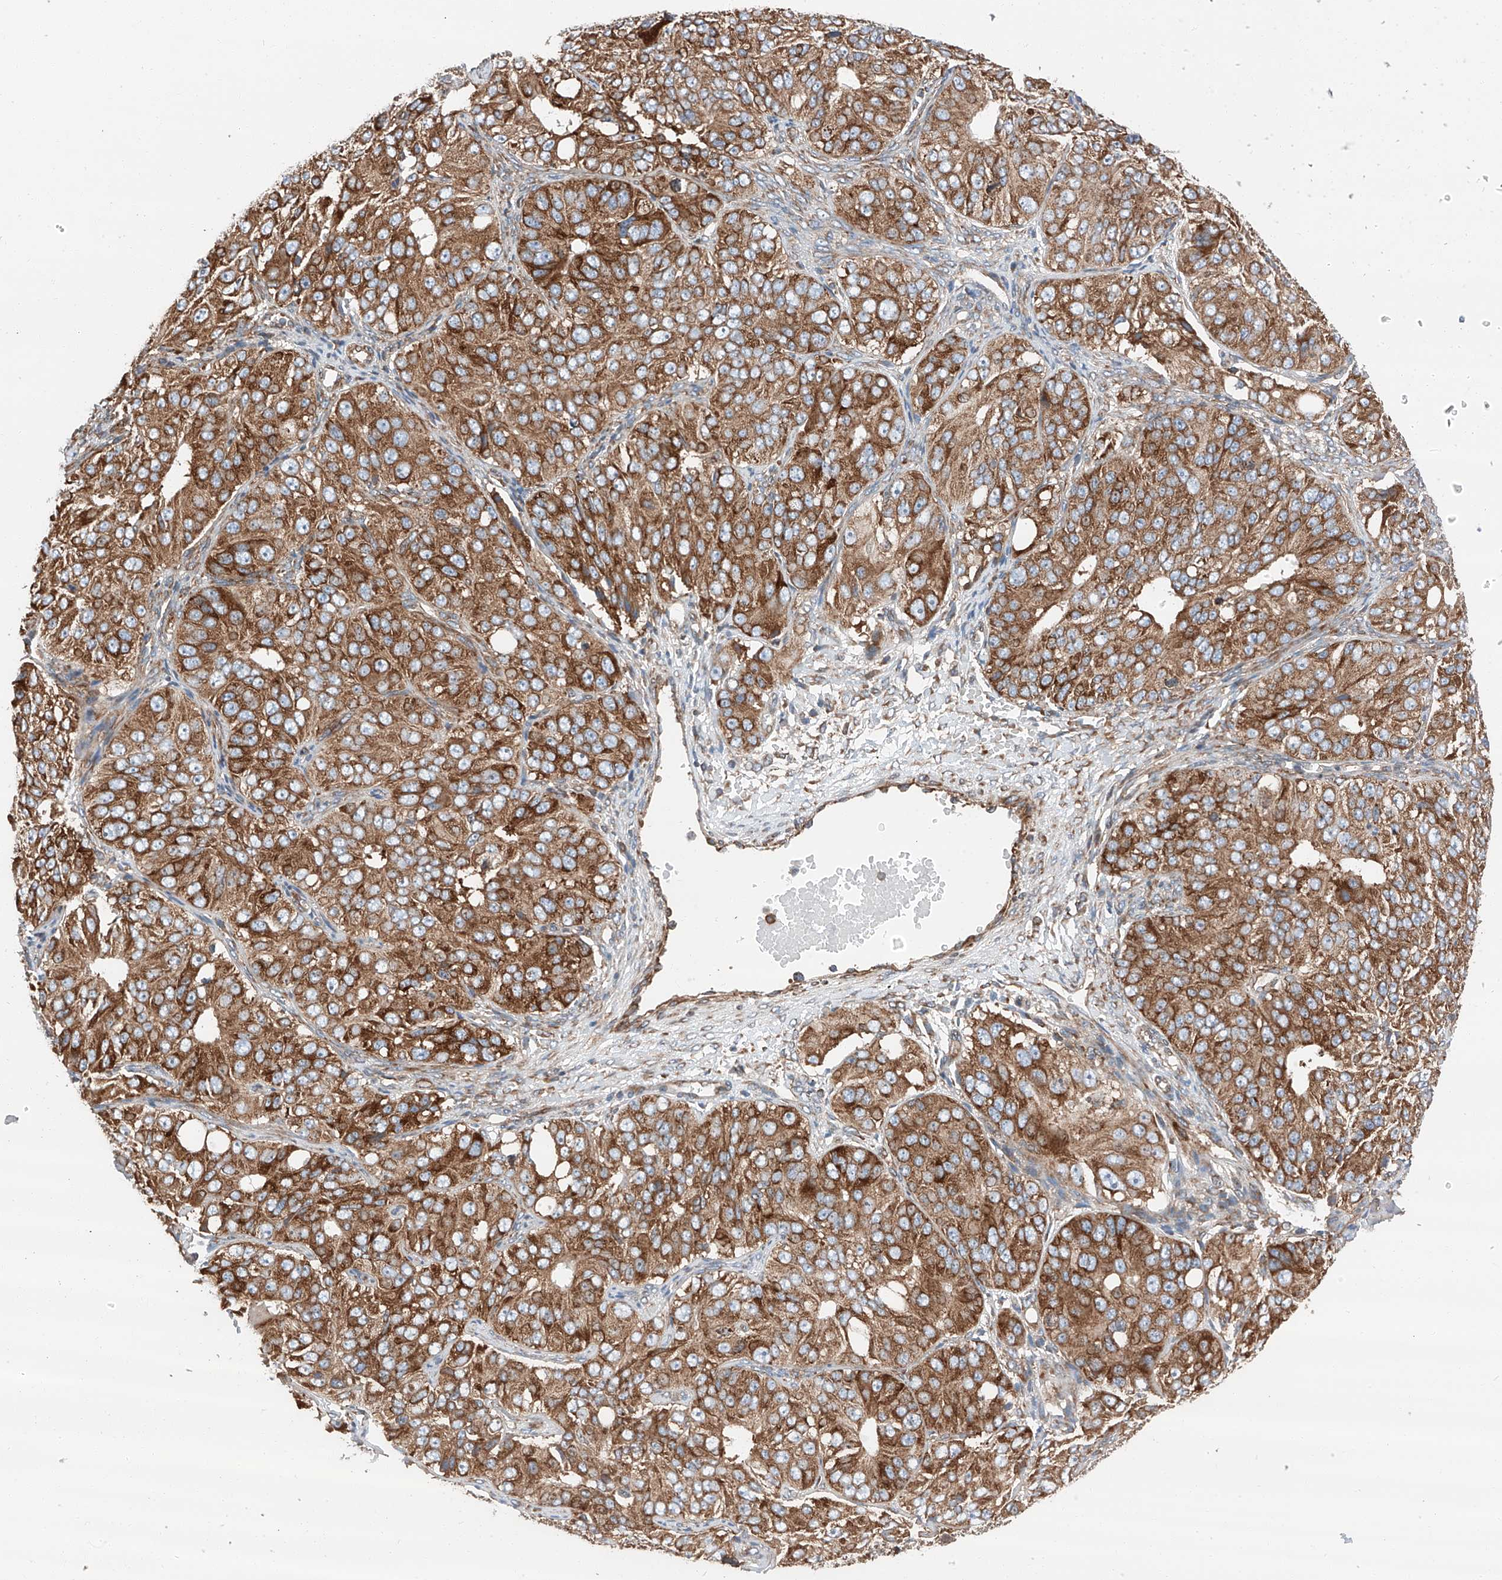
{"staining": {"intensity": "moderate", "quantity": ">75%", "location": "cytoplasmic/membranous"}, "tissue": "ovarian cancer", "cell_type": "Tumor cells", "image_type": "cancer", "snomed": [{"axis": "morphology", "description": "Carcinoma, endometroid"}, {"axis": "topography", "description": "Ovary"}], "caption": "The micrograph displays immunohistochemical staining of ovarian cancer (endometroid carcinoma). There is moderate cytoplasmic/membranous staining is seen in about >75% of tumor cells.", "gene": "ZC3H15", "patient": {"sex": "female", "age": 51}}